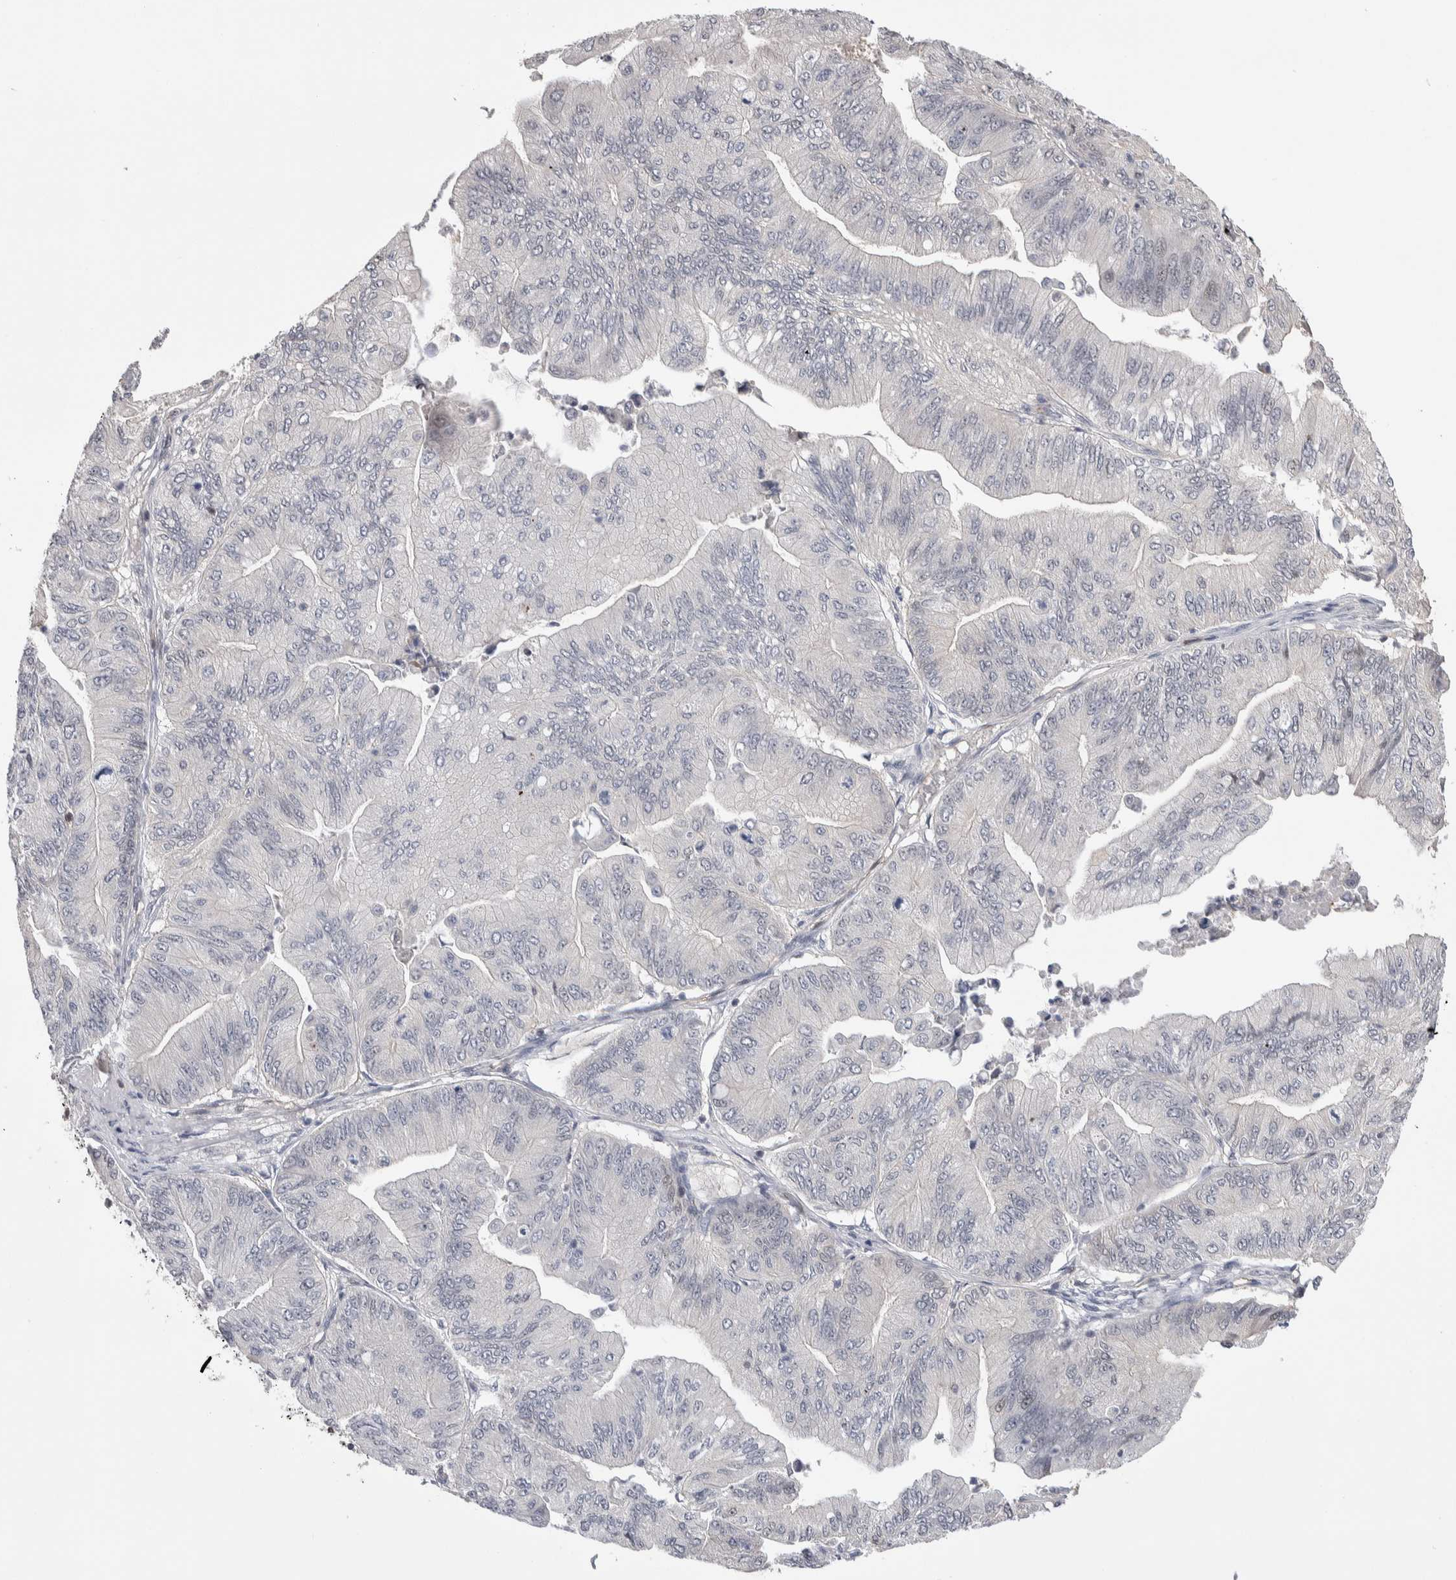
{"staining": {"intensity": "weak", "quantity": "<25%", "location": "cytoplasmic/membranous"}, "tissue": "ovarian cancer", "cell_type": "Tumor cells", "image_type": "cancer", "snomed": [{"axis": "morphology", "description": "Cystadenocarcinoma, mucinous, NOS"}, {"axis": "topography", "description": "Ovary"}], "caption": "Mucinous cystadenocarcinoma (ovarian) was stained to show a protein in brown. There is no significant positivity in tumor cells.", "gene": "ZBTB49", "patient": {"sex": "female", "age": 61}}